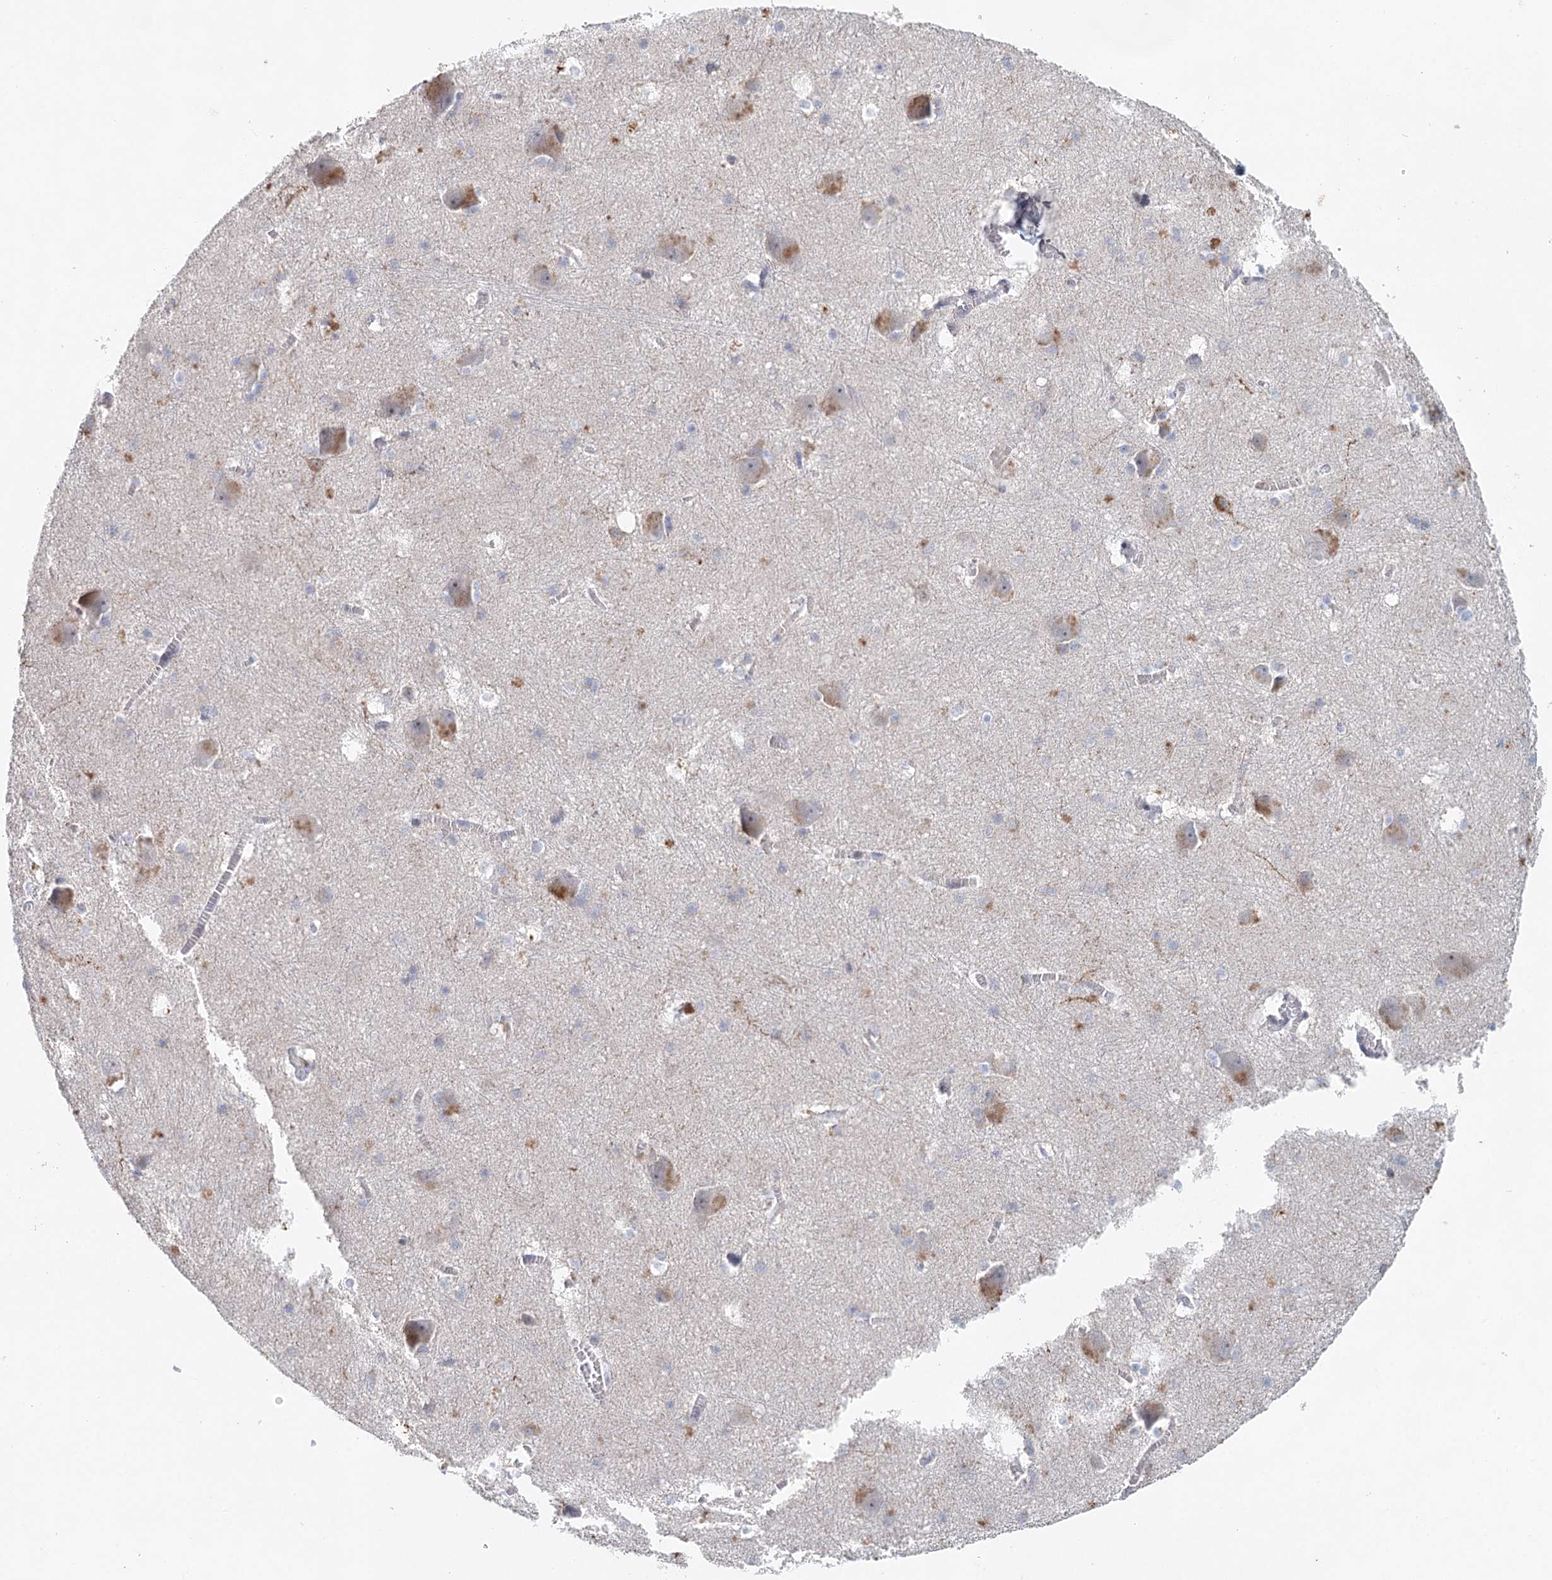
{"staining": {"intensity": "moderate", "quantity": "<25%", "location": "cytoplasmic/membranous"}, "tissue": "caudate", "cell_type": "Glial cells", "image_type": "normal", "snomed": [{"axis": "morphology", "description": "Normal tissue, NOS"}, {"axis": "topography", "description": "Lateral ventricle wall"}], "caption": "Immunohistochemical staining of unremarkable caudate displays moderate cytoplasmic/membranous protein positivity in about <25% of glial cells. (DAB (3,3'-diaminobenzidine) IHC with brightfield microscopy, high magnification).", "gene": "XPO6", "patient": {"sex": "male", "age": 37}}